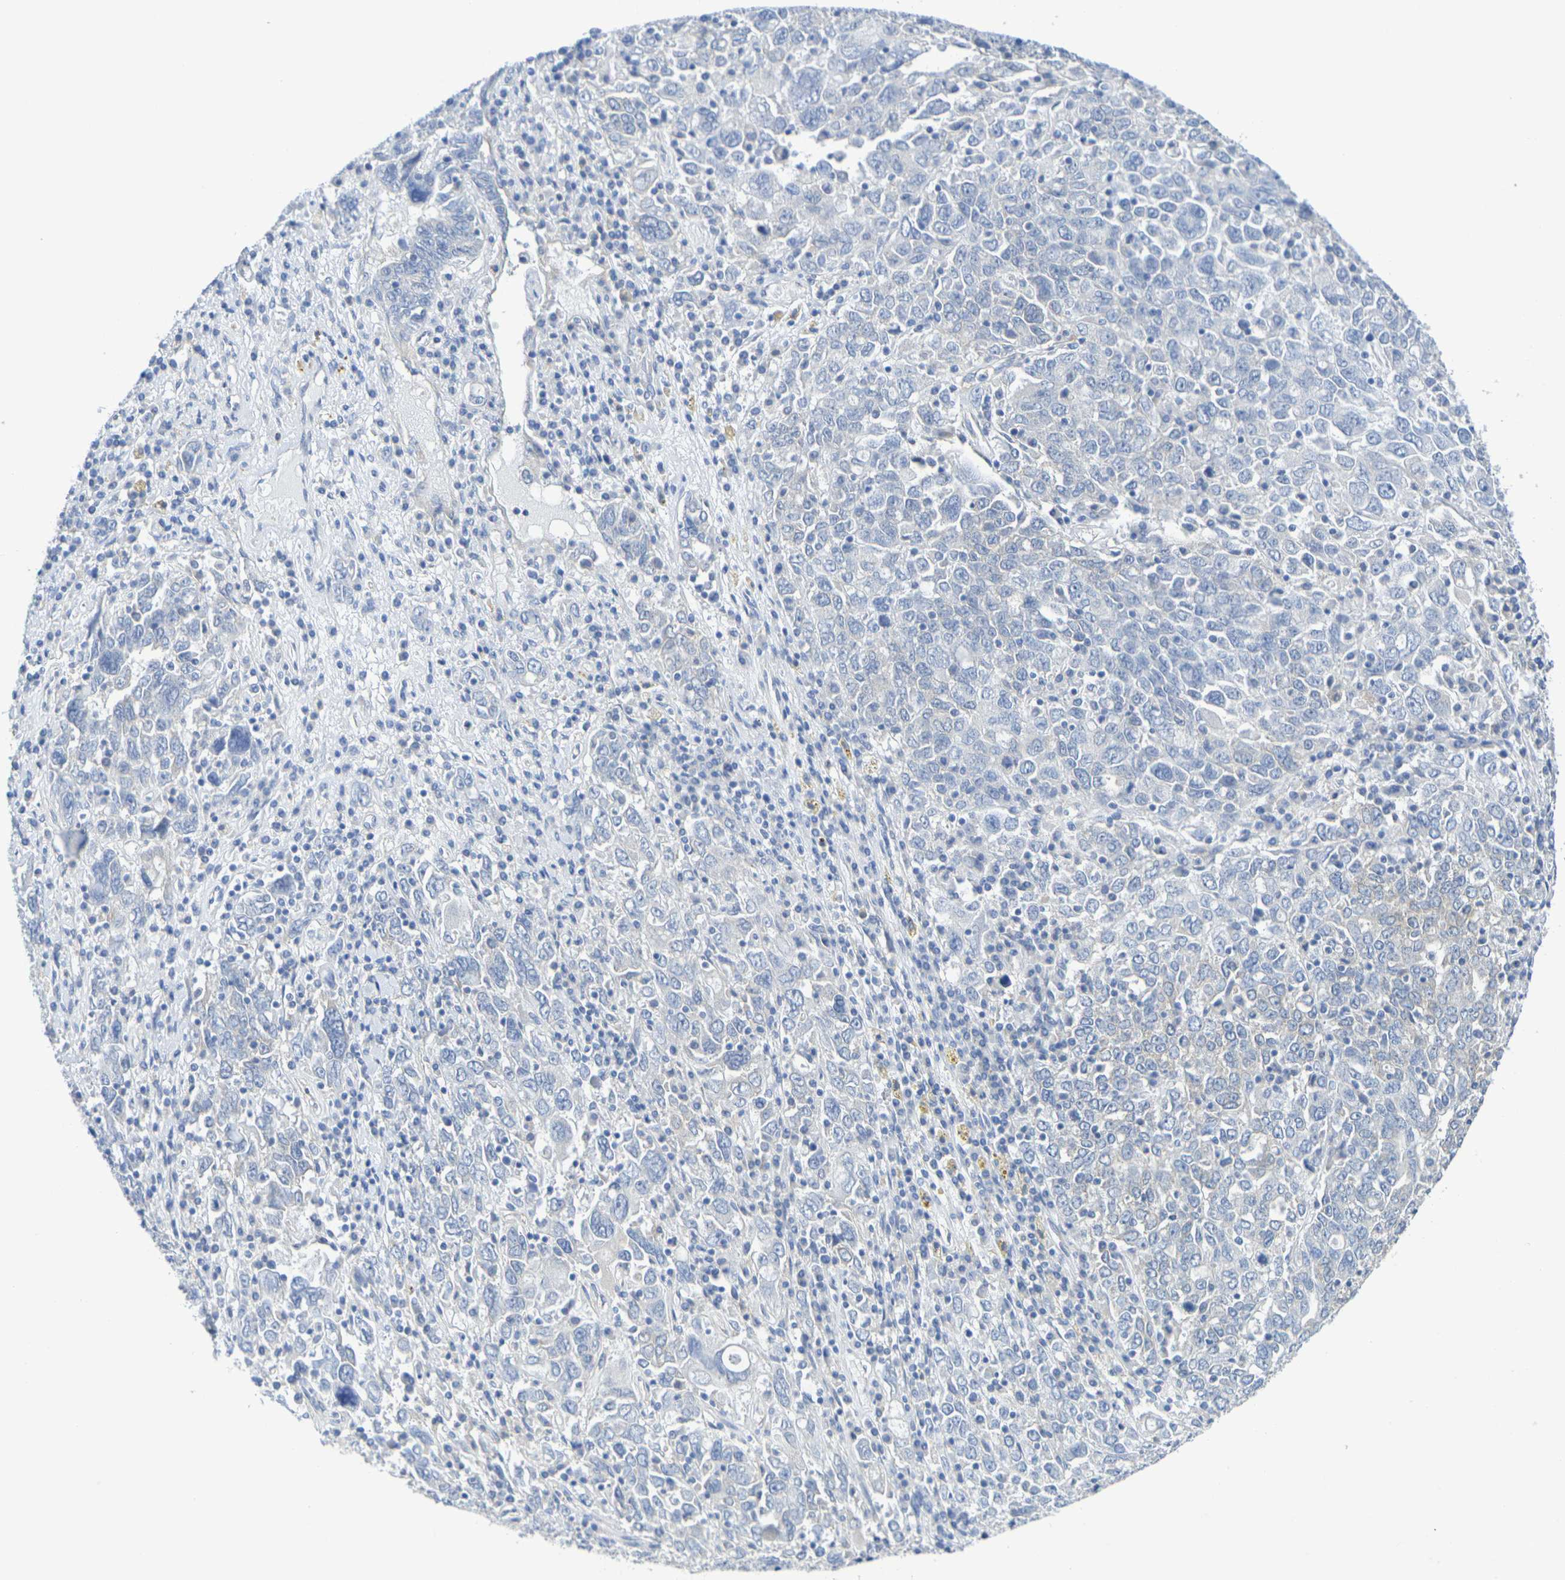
{"staining": {"intensity": "negative", "quantity": "none", "location": "none"}, "tissue": "ovarian cancer", "cell_type": "Tumor cells", "image_type": "cancer", "snomed": [{"axis": "morphology", "description": "Carcinoma, endometroid"}, {"axis": "topography", "description": "Ovary"}], "caption": "Tumor cells are negative for brown protein staining in ovarian cancer.", "gene": "TMCC3", "patient": {"sex": "female", "age": 62}}